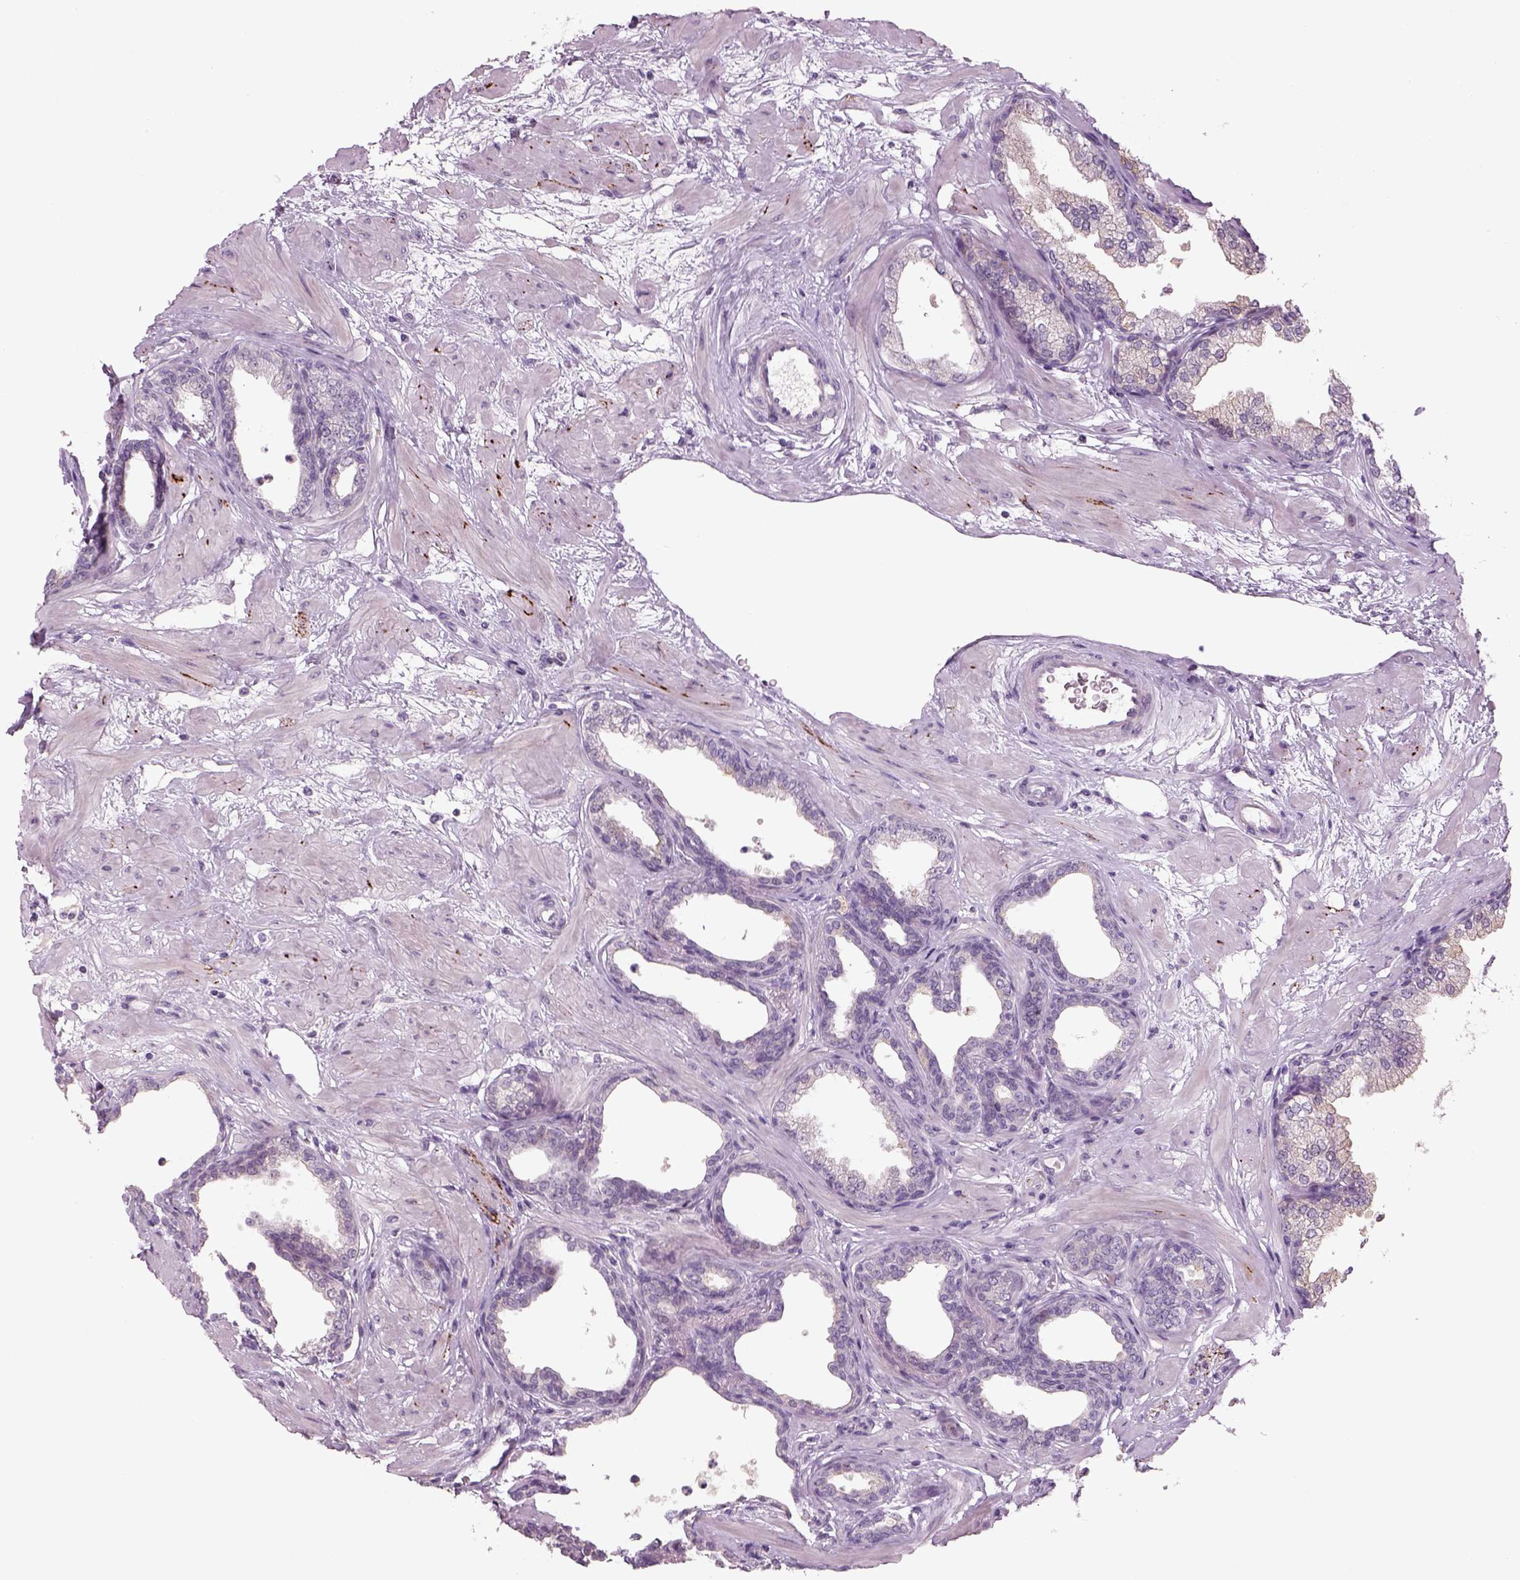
{"staining": {"intensity": "negative", "quantity": "none", "location": "none"}, "tissue": "prostate", "cell_type": "Glandular cells", "image_type": "normal", "snomed": [{"axis": "morphology", "description": "Normal tissue, NOS"}, {"axis": "topography", "description": "Prostate"}], "caption": "The histopathology image reveals no significant staining in glandular cells of prostate. The staining is performed using DAB (3,3'-diaminobenzidine) brown chromogen with nuclei counter-stained in using hematoxylin.", "gene": "PENK", "patient": {"sex": "male", "age": 37}}